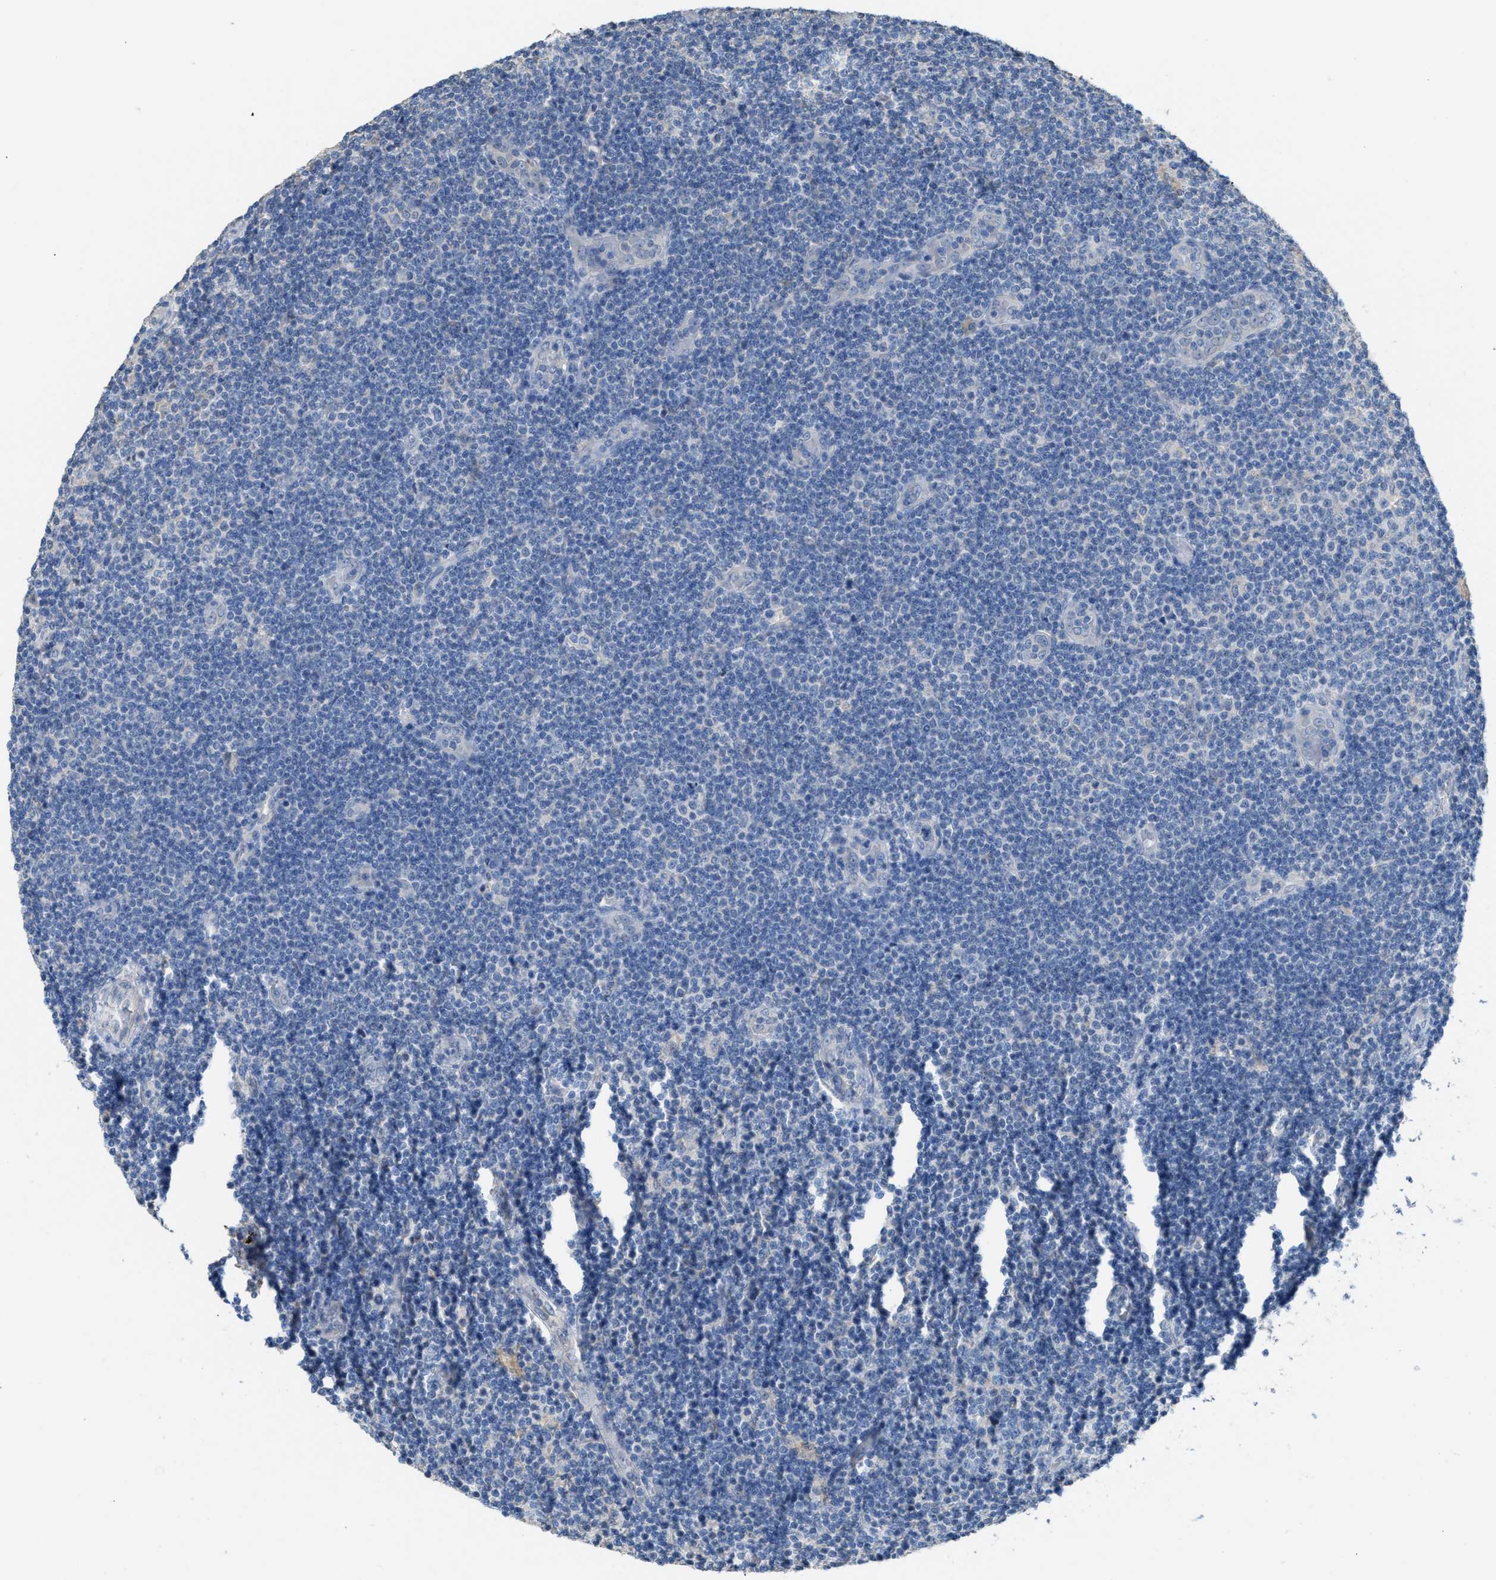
{"staining": {"intensity": "negative", "quantity": "none", "location": "none"}, "tissue": "lymphoma", "cell_type": "Tumor cells", "image_type": "cancer", "snomed": [{"axis": "morphology", "description": "Malignant lymphoma, non-Hodgkin's type, Low grade"}, {"axis": "topography", "description": "Lymph node"}], "caption": "Immunohistochemistry photomicrograph of malignant lymphoma, non-Hodgkin's type (low-grade) stained for a protein (brown), which exhibits no staining in tumor cells.", "gene": "NQO2", "patient": {"sex": "male", "age": 83}}